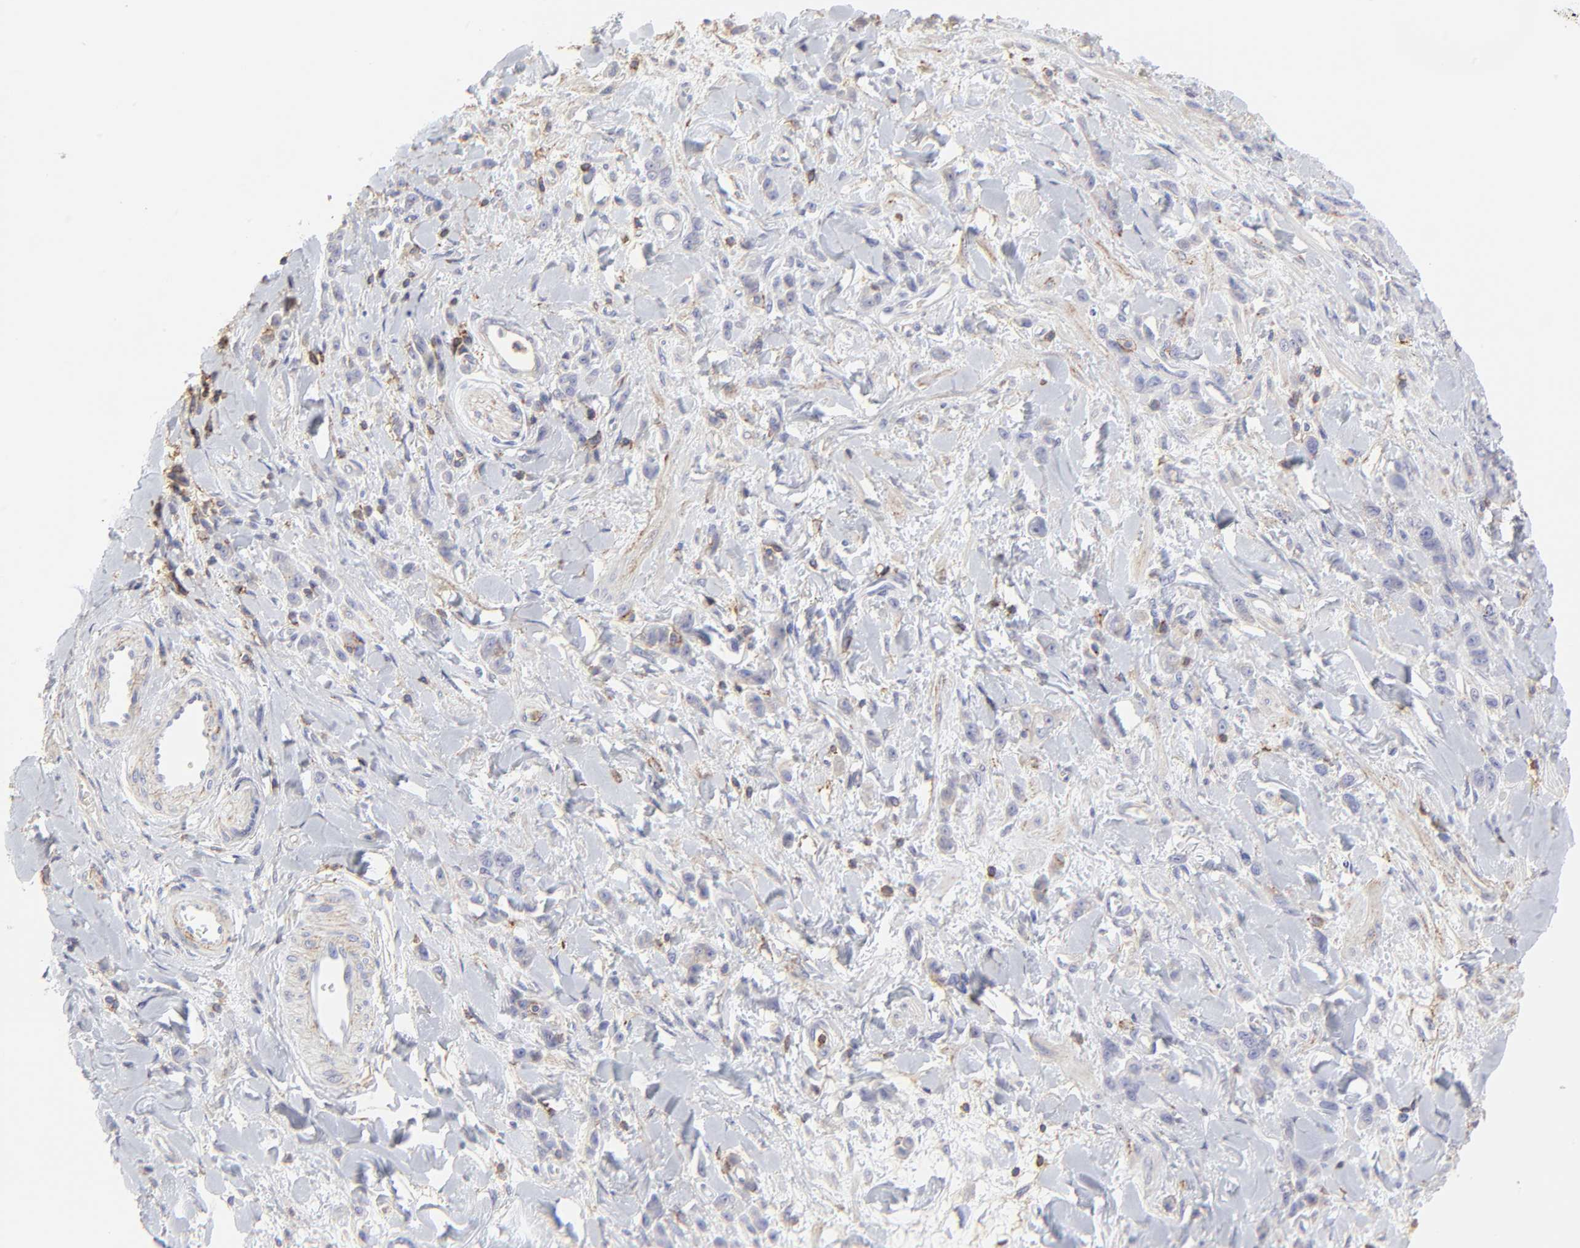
{"staining": {"intensity": "negative", "quantity": "none", "location": "none"}, "tissue": "stomach cancer", "cell_type": "Tumor cells", "image_type": "cancer", "snomed": [{"axis": "morphology", "description": "Normal tissue, NOS"}, {"axis": "morphology", "description": "Adenocarcinoma, NOS"}, {"axis": "topography", "description": "Stomach"}], "caption": "IHC image of neoplastic tissue: human stomach adenocarcinoma stained with DAB displays no significant protein positivity in tumor cells. (Brightfield microscopy of DAB IHC at high magnification).", "gene": "ANXA6", "patient": {"sex": "male", "age": 82}}